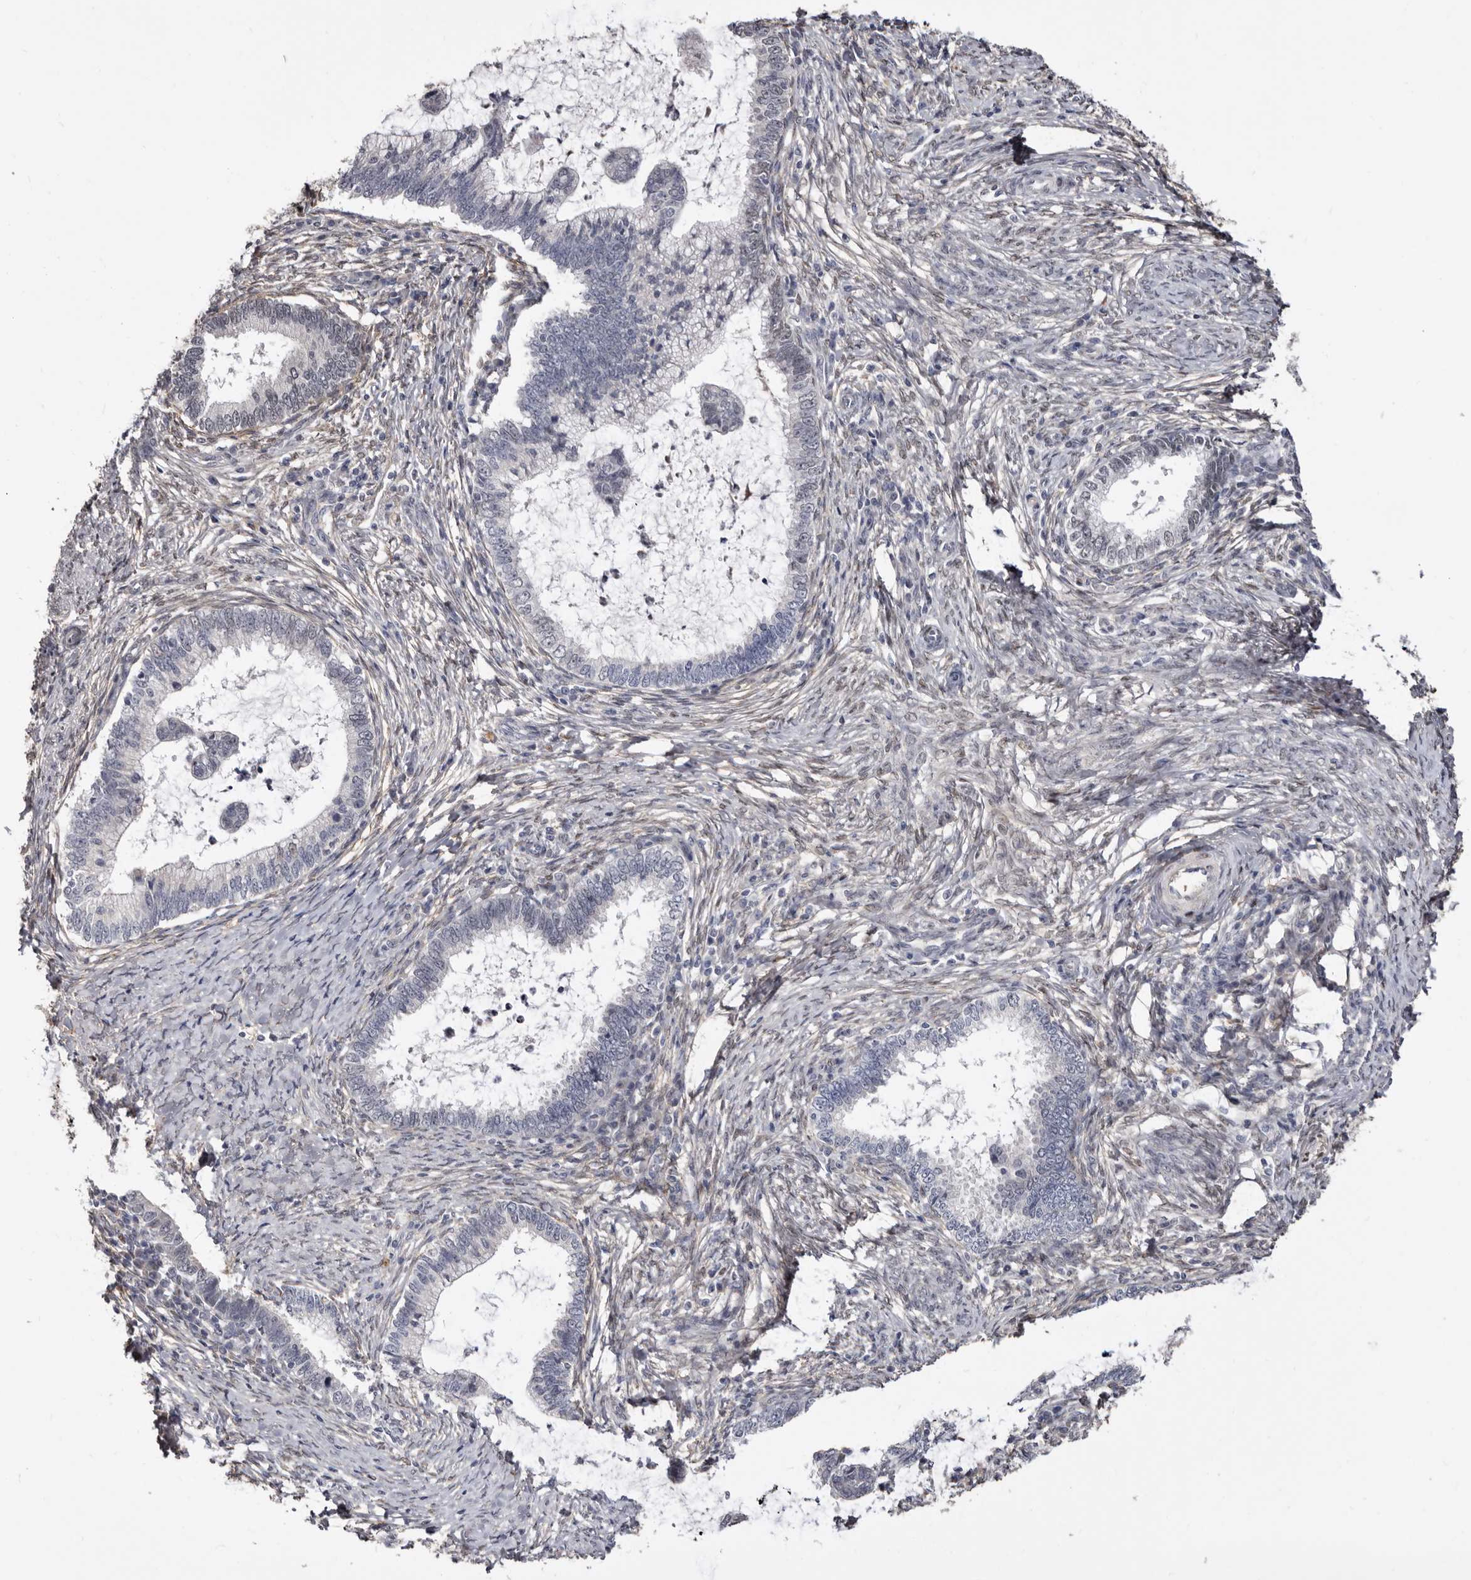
{"staining": {"intensity": "negative", "quantity": "none", "location": "none"}, "tissue": "cervical cancer", "cell_type": "Tumor cells", "image_type": "cancer", "snomed": [{"axis": "morphology", "description": "Adenocarcinoma, NOS"}, {"axis": "topography", "description": "Cervix"}], "caption": "The immunohistochemistry (IHC) photomicrograph has no significant positivity in tumor cells of cervical cancer tissue. (Stains: DAB IHC with hematoxylin counter stain, Microscopy: brightfield microscopy at high magnification).", "gene": "KHDRBS2", "patient": {"sex": "female", "age": 36}}